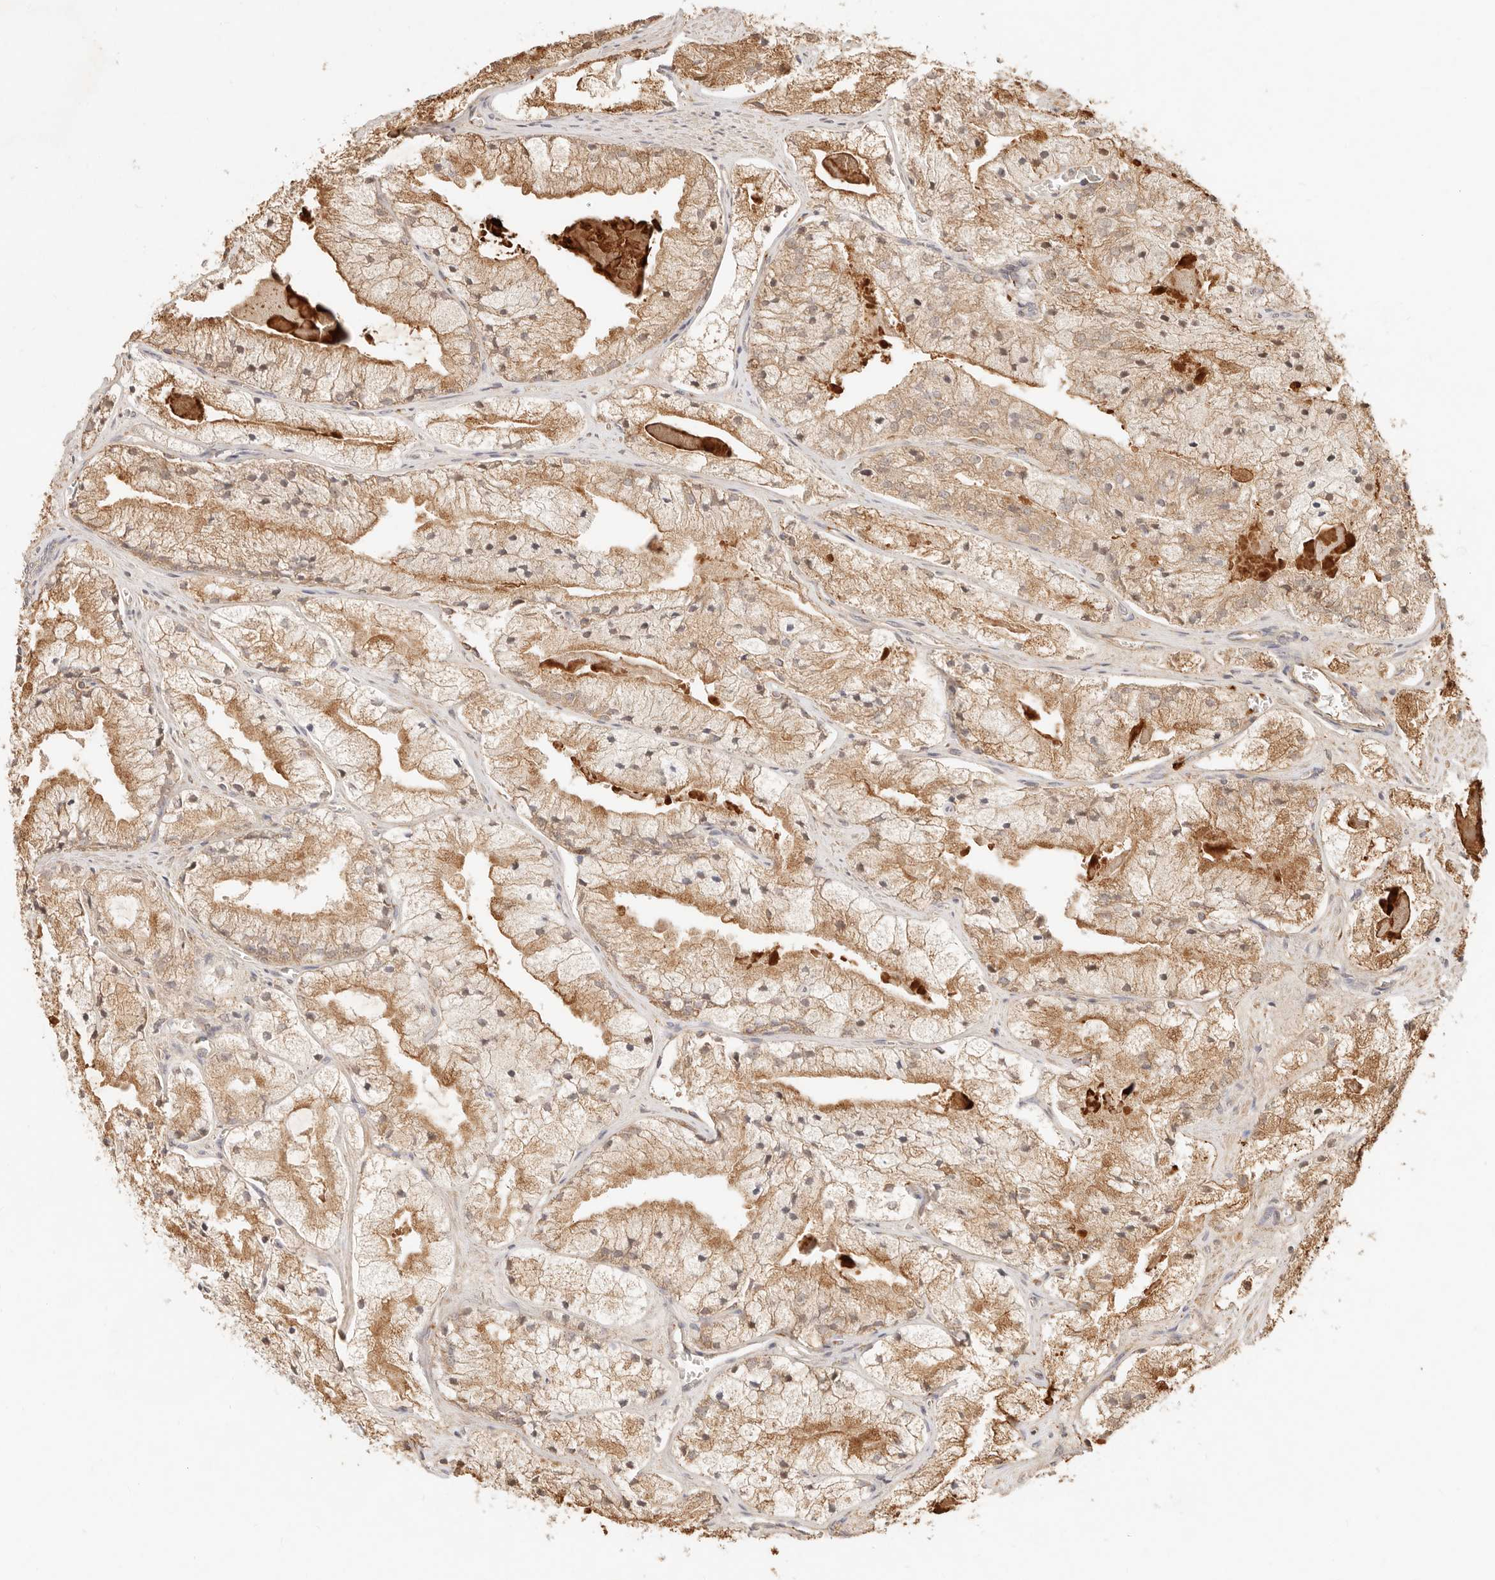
{"staining": {"intensity": "moderate", "quantity": ">75%", "location": "cytoplasmic/membranous"}, "tissue": "prostate cancer", "cell_type": "Tumor cells", "image_type": "cancer", "snomed": [{"axis": "morphology", "description": "Adenocarcinoma, High grade"}, {"axis": "topography", "description": "Prostate"}], "caption": "Moderate cytoplasmic/membranous protein positivity is appreciated in approximately >75% of tumor cells in high-grade adenocarcinoma (prostate).", "gene": "UBXN10", "patient": {"sex": "male", "age": 50}}